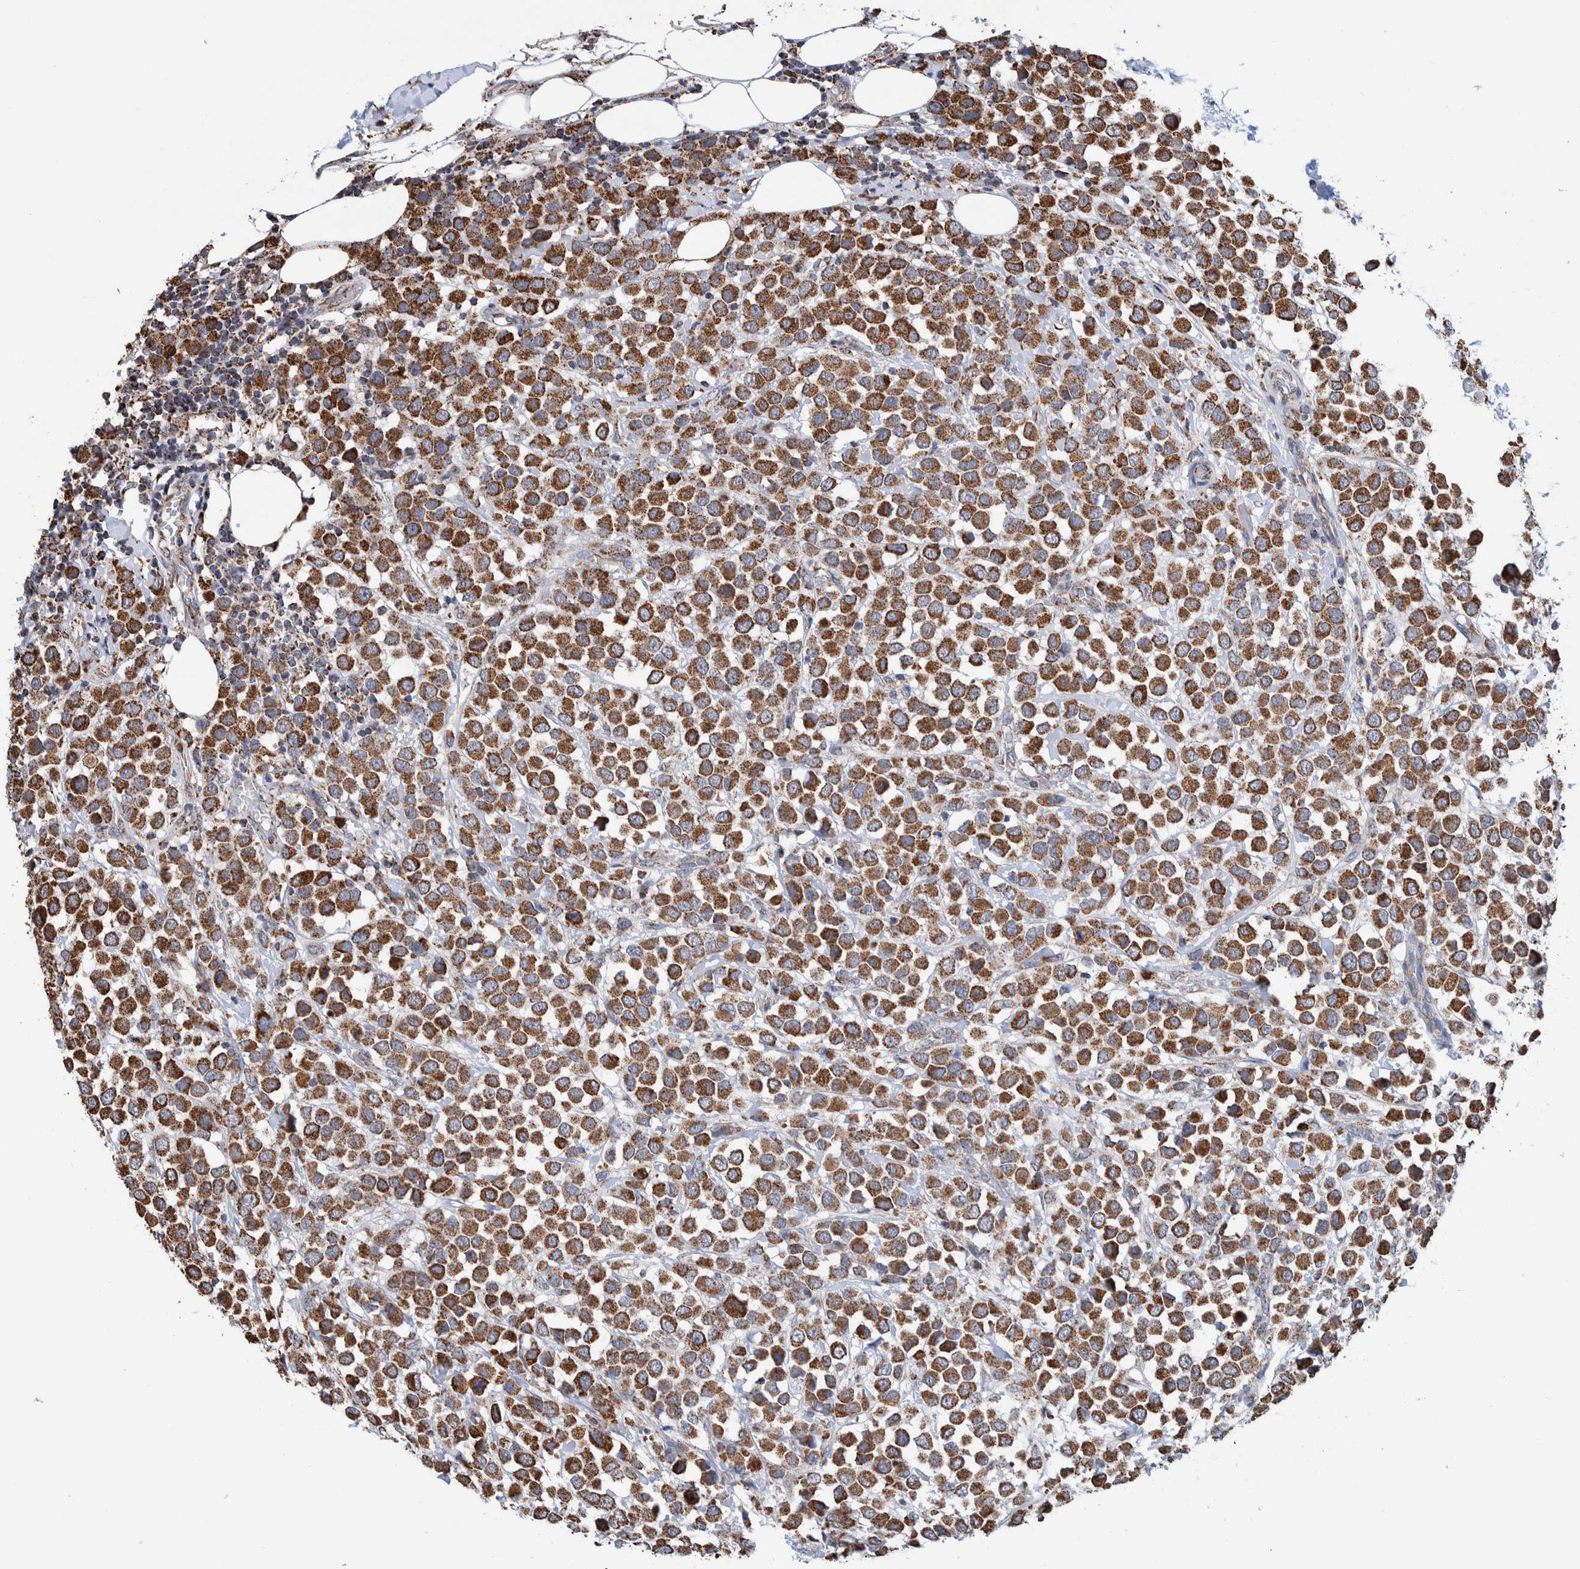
{"staining": {"intensity": "strong", "quantity": ">75%", "location": "cytoplasmic/membranous"}, "tissue": "breast cancer", "cell_type": "Tumor cells", "image_type": "cancer", "snomed": [{"axis": "morphology", "description": "Duct carcinoma"}, {"axis": "topography", "description": "Breast"}], "caption": "Tumor cells display strong cytoplasmic/membranous expression in about >75% of cells in breast infiltrating ductal carcinoma.", "gene": "DECR1", "patient": {"sex": "female", "age": 61}}